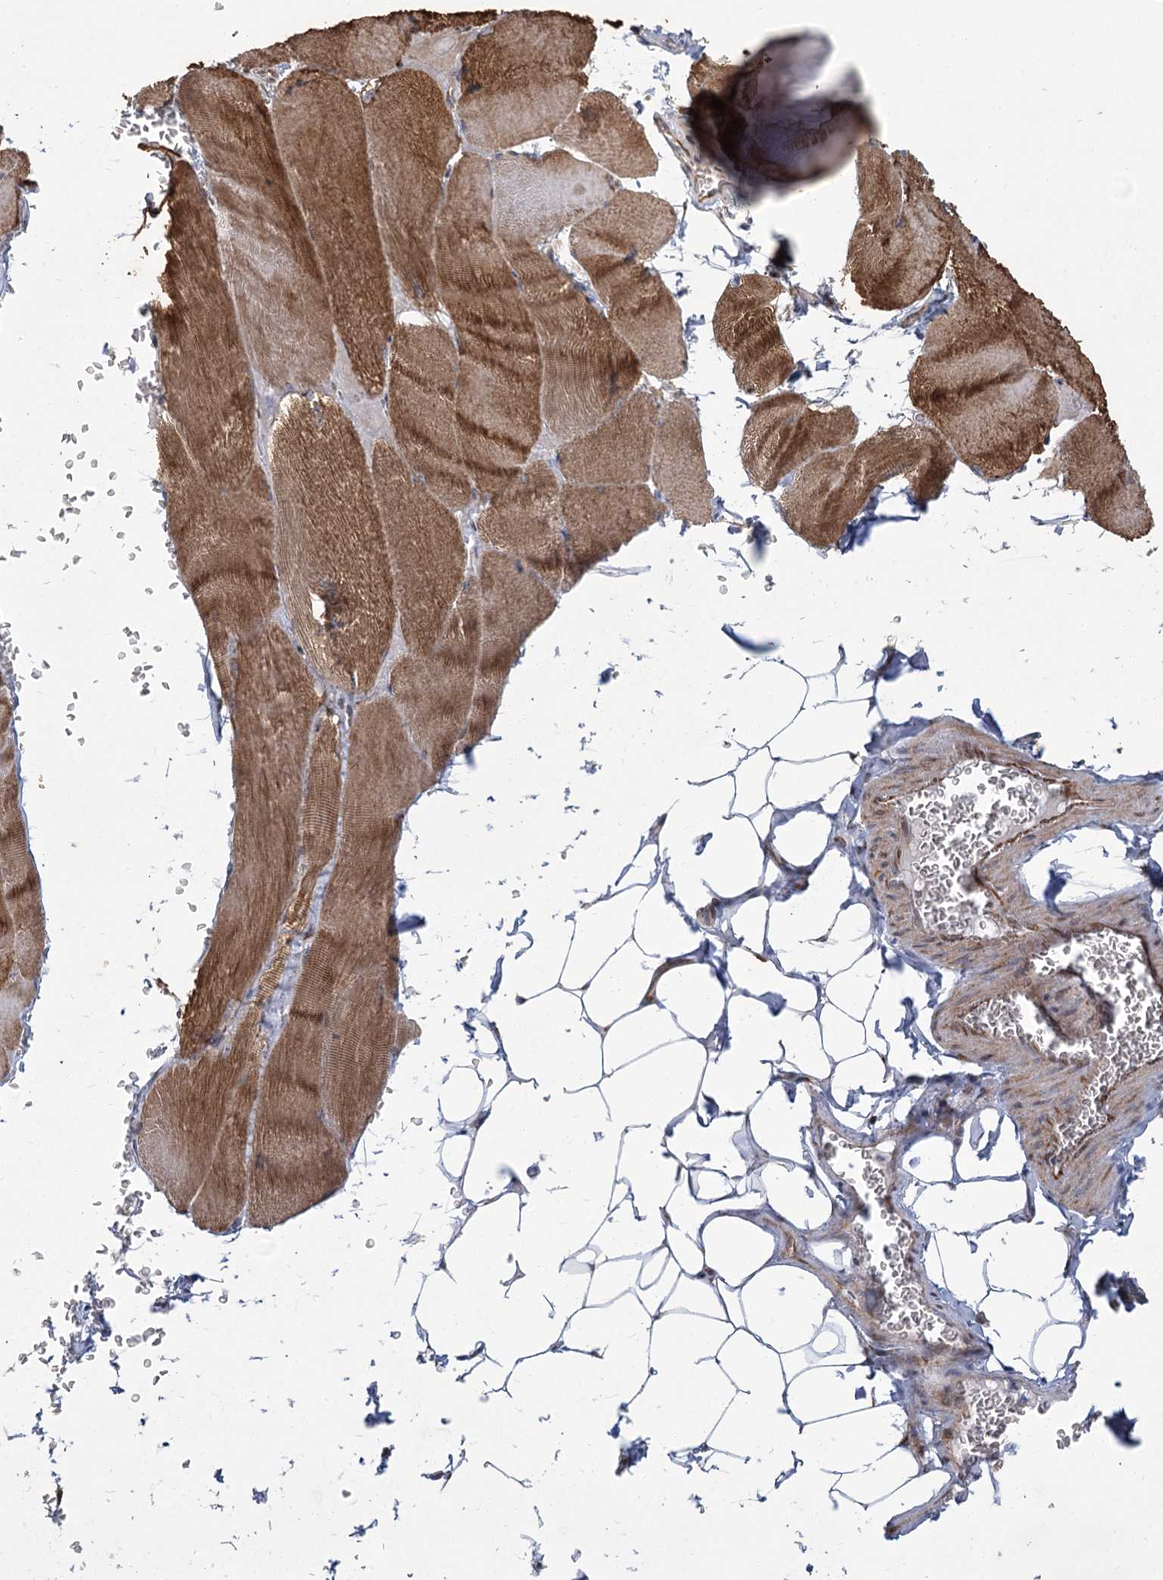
{"staining": {"intensity": "strong", "quantity": "25%-75%", "location": "cytoplasmic/membranous"}, "tissue": "skeletal muscle", "cell_type": "Myocytes", "image_type": "normal", "snomed": [{"axis": "morphology", "description": "Normal tissue, NOS"}, {"axis": "morphology", "description": "Basal cell carcinoma"}, {"axis": "topography", "description": "Skeletal muscle"}], "caption": "IHC staining of benign skeletal muscle, which displays high levels of strong cytoplasmic/membranous positivity in about 25%-75% of myocytes indicating strong cytoplasmic/membranous protein expression. The staining was performed using DAB (brown) for protein detection and nuclei were counterstained in hematoxylin (blue).", "gene": "GCNT4", "patient": {"sex": "female", "age": 64}}